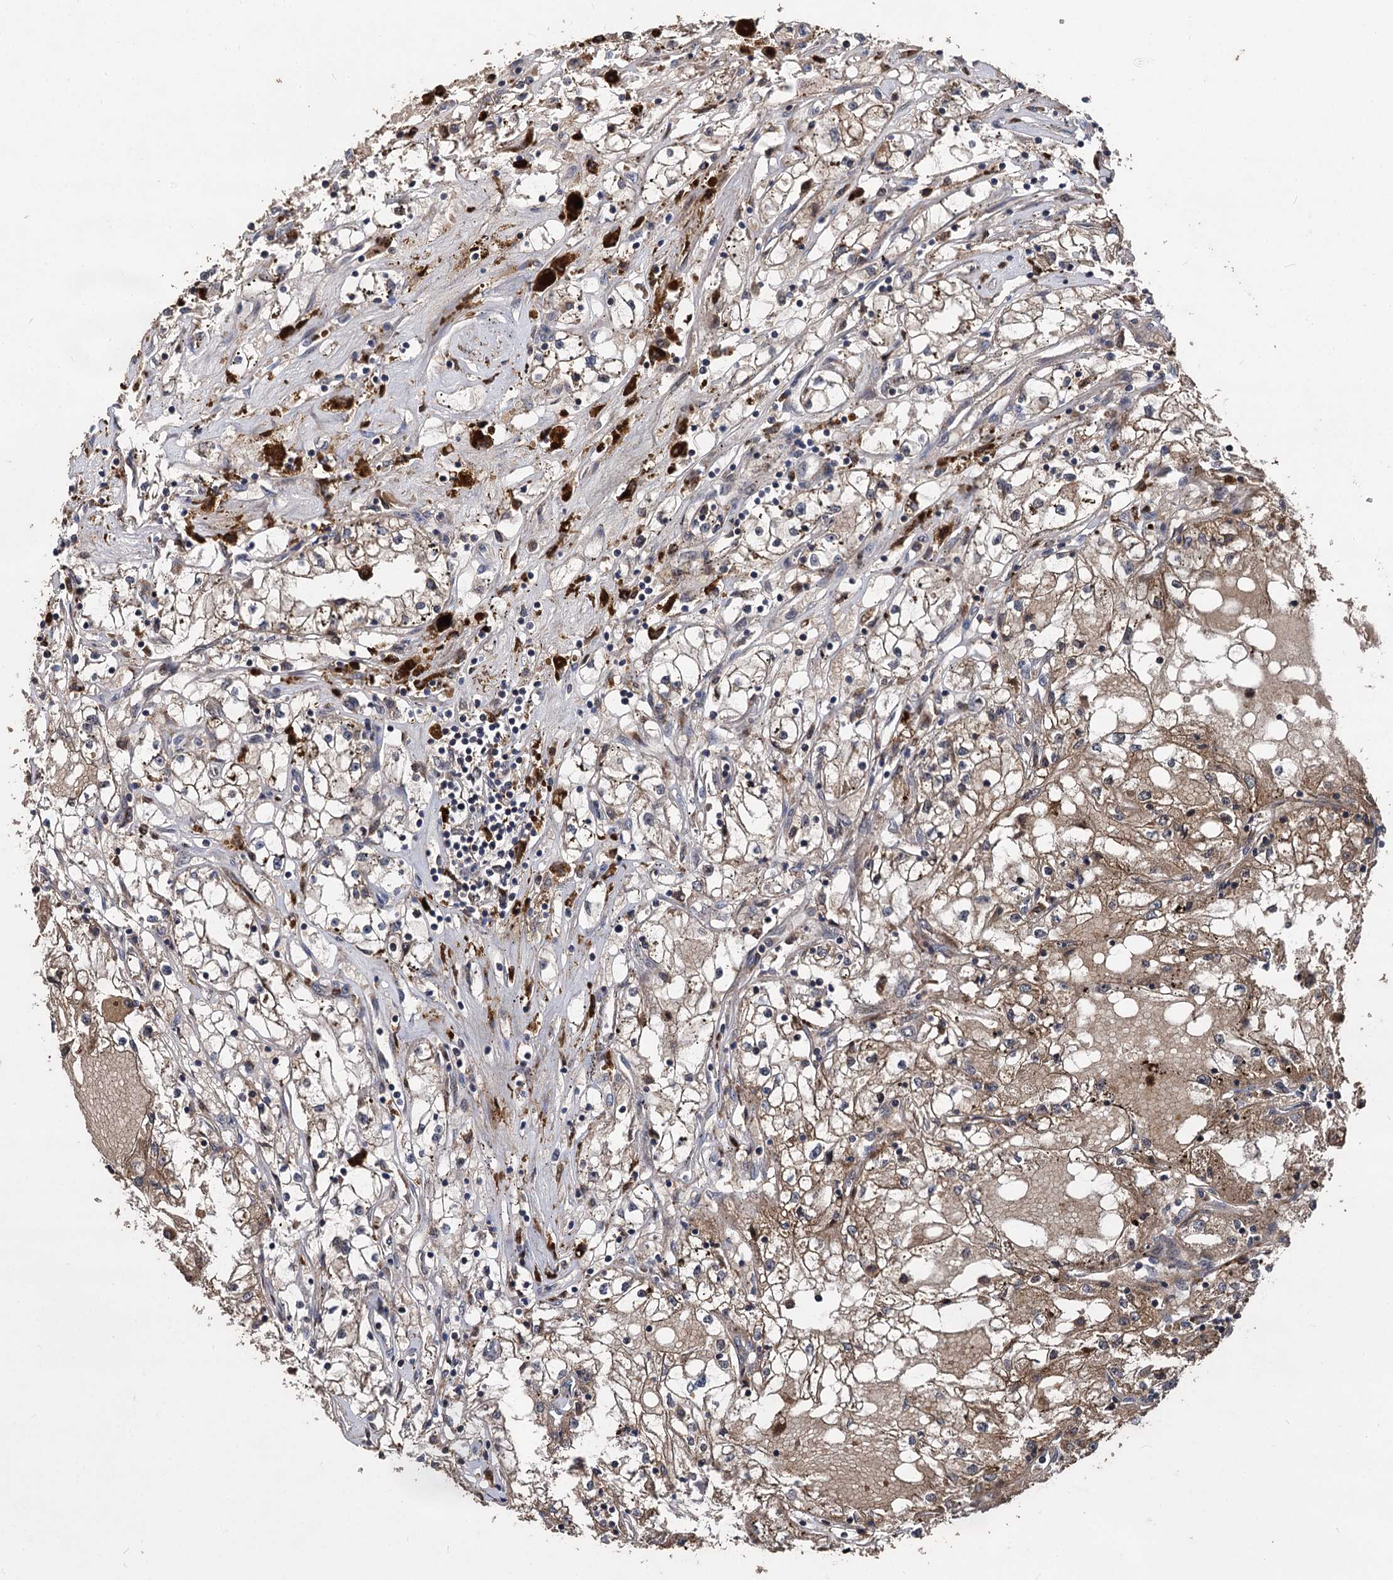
{"staining": {"intensity": "weak", "quantity": ">75%", "location": "cytoplasmic/membranous"}, "tissue": "renal cancer", "cell_type": "Tumor cells", "image_type": "cancer", "snomed": [{"axis": "morphology", "description": "Adenocarcinoma, NOS"}, {"axis": "topography", "description": "Kidney"}], "caption": "A brown stain shows weak cytoplasmic/membranous positivity of a protein in human renal cancer tumor cells.", "gene": "BCL2L2", "patient": {"sex": "male", "age": 56}}